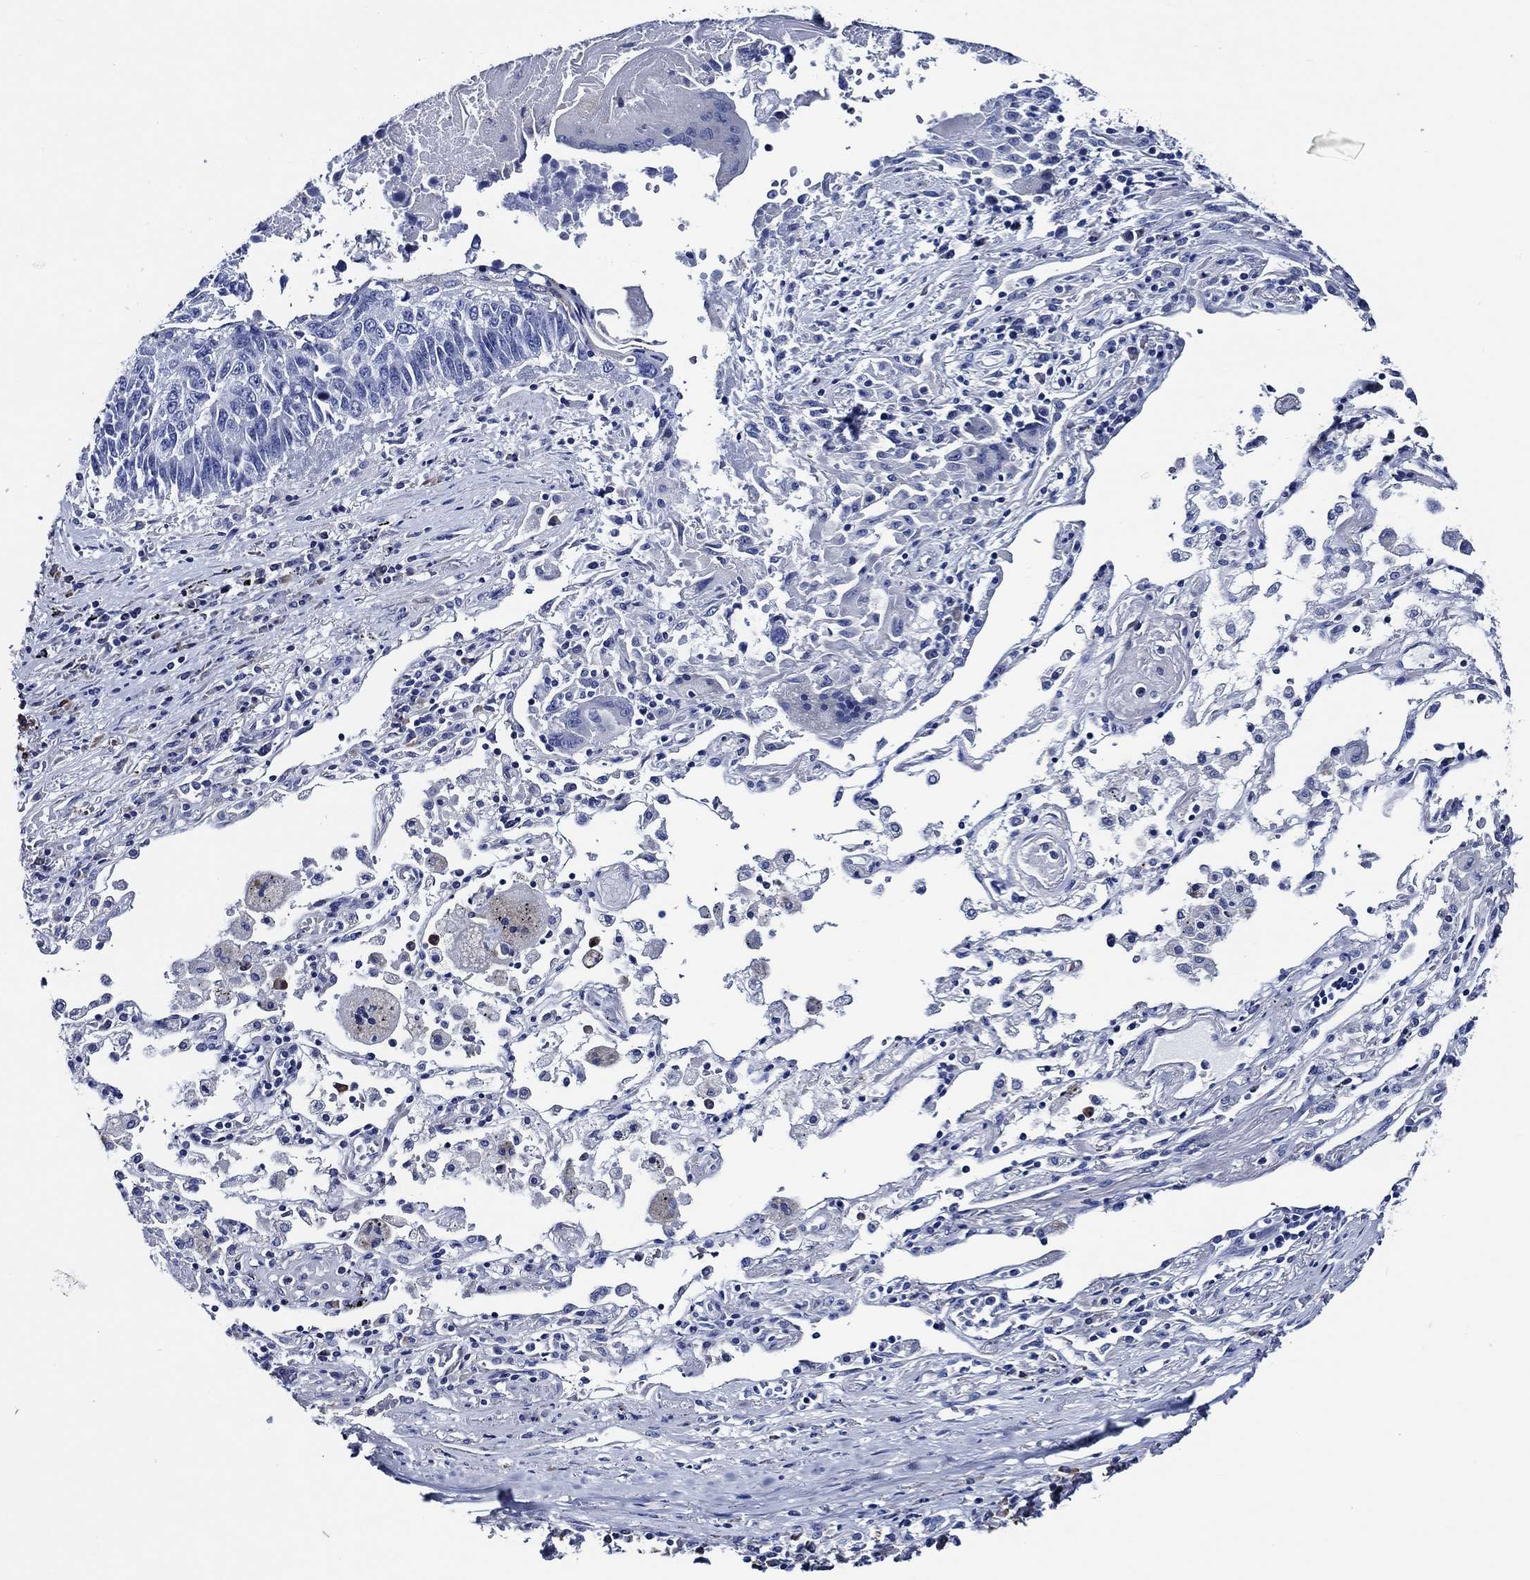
{"staining": {"intensity": "negative", "quantity": "none", "location": "none"}, "tissue": "lung cancer", "cell_type": "Tumor cells", "image_type": "cancer", "snomed": [{"axis": "morphology", "description": "Squamous cell carcinoma, NOS"}, {"axis": "topography", "description": "Lung"}], "caption": "Immunohistochemistry micrograph of neoplastic tissue: human lung squamous cell carcinoma stained with DAB (3,3'-diaminobenzidine) displays no significant protein expression in tumor cells.", "gene": "WDR62", "patient": {"sex": "male", "age": 73}}